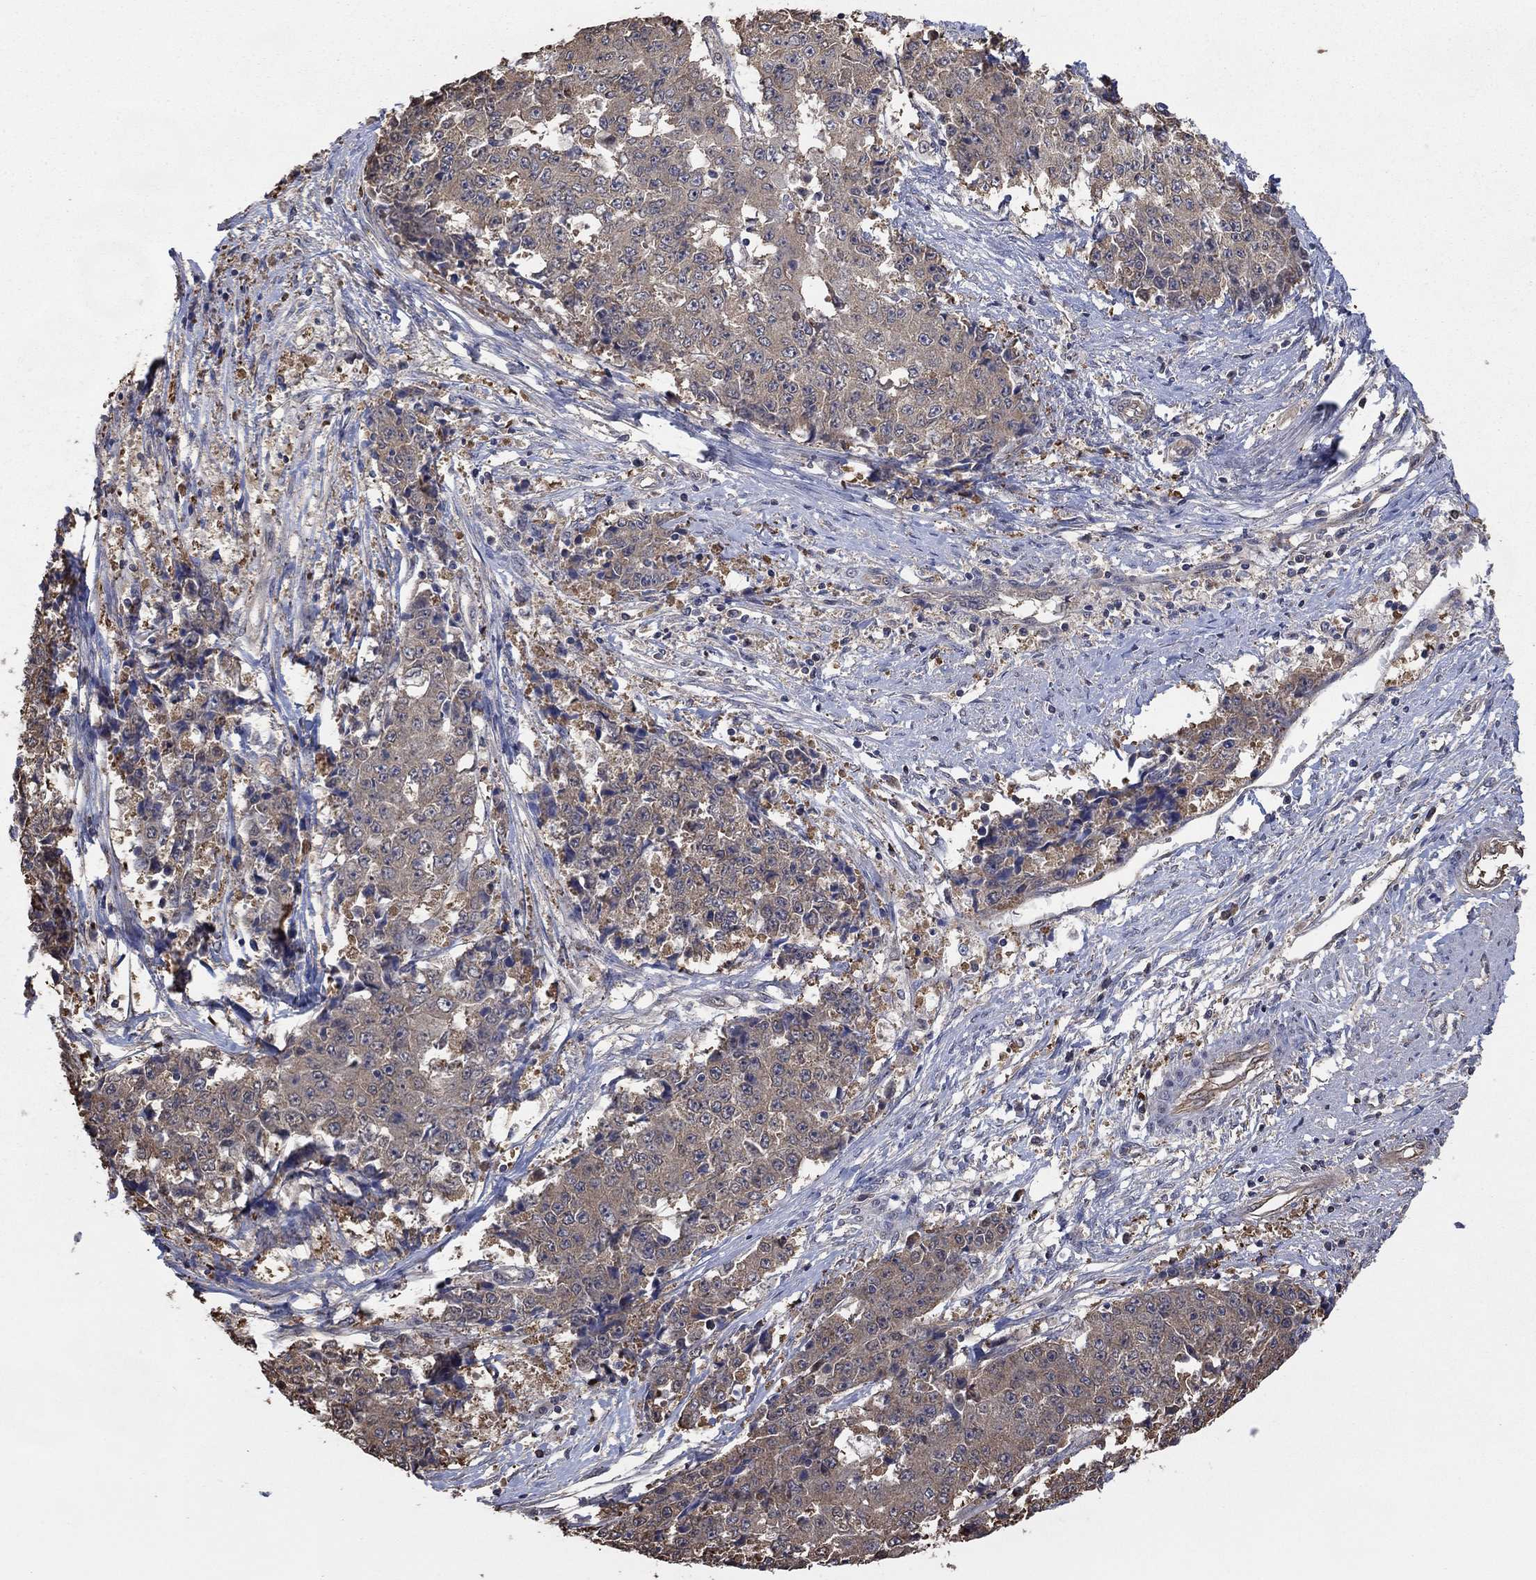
{"staining": {"intensity": "weak", "quantity": "<25%", "location": "cytoplasmic/membranous"}, "tissue": "ovarian cancer", "cell_type": "Tumor cells", "image_type": "cancer", "snomed": [{"axis": "morphology", "description": "Carcinoma, endometroid"}, {"axis": "topography", "description": "Ovary"}], "caption": "Tumor cells show no significant protein expression in ovarian endometroid carcinoma. Nuclei are stained in blue.", "gene": "RNF114", "patient": {"sex": "female", "age": 42}}